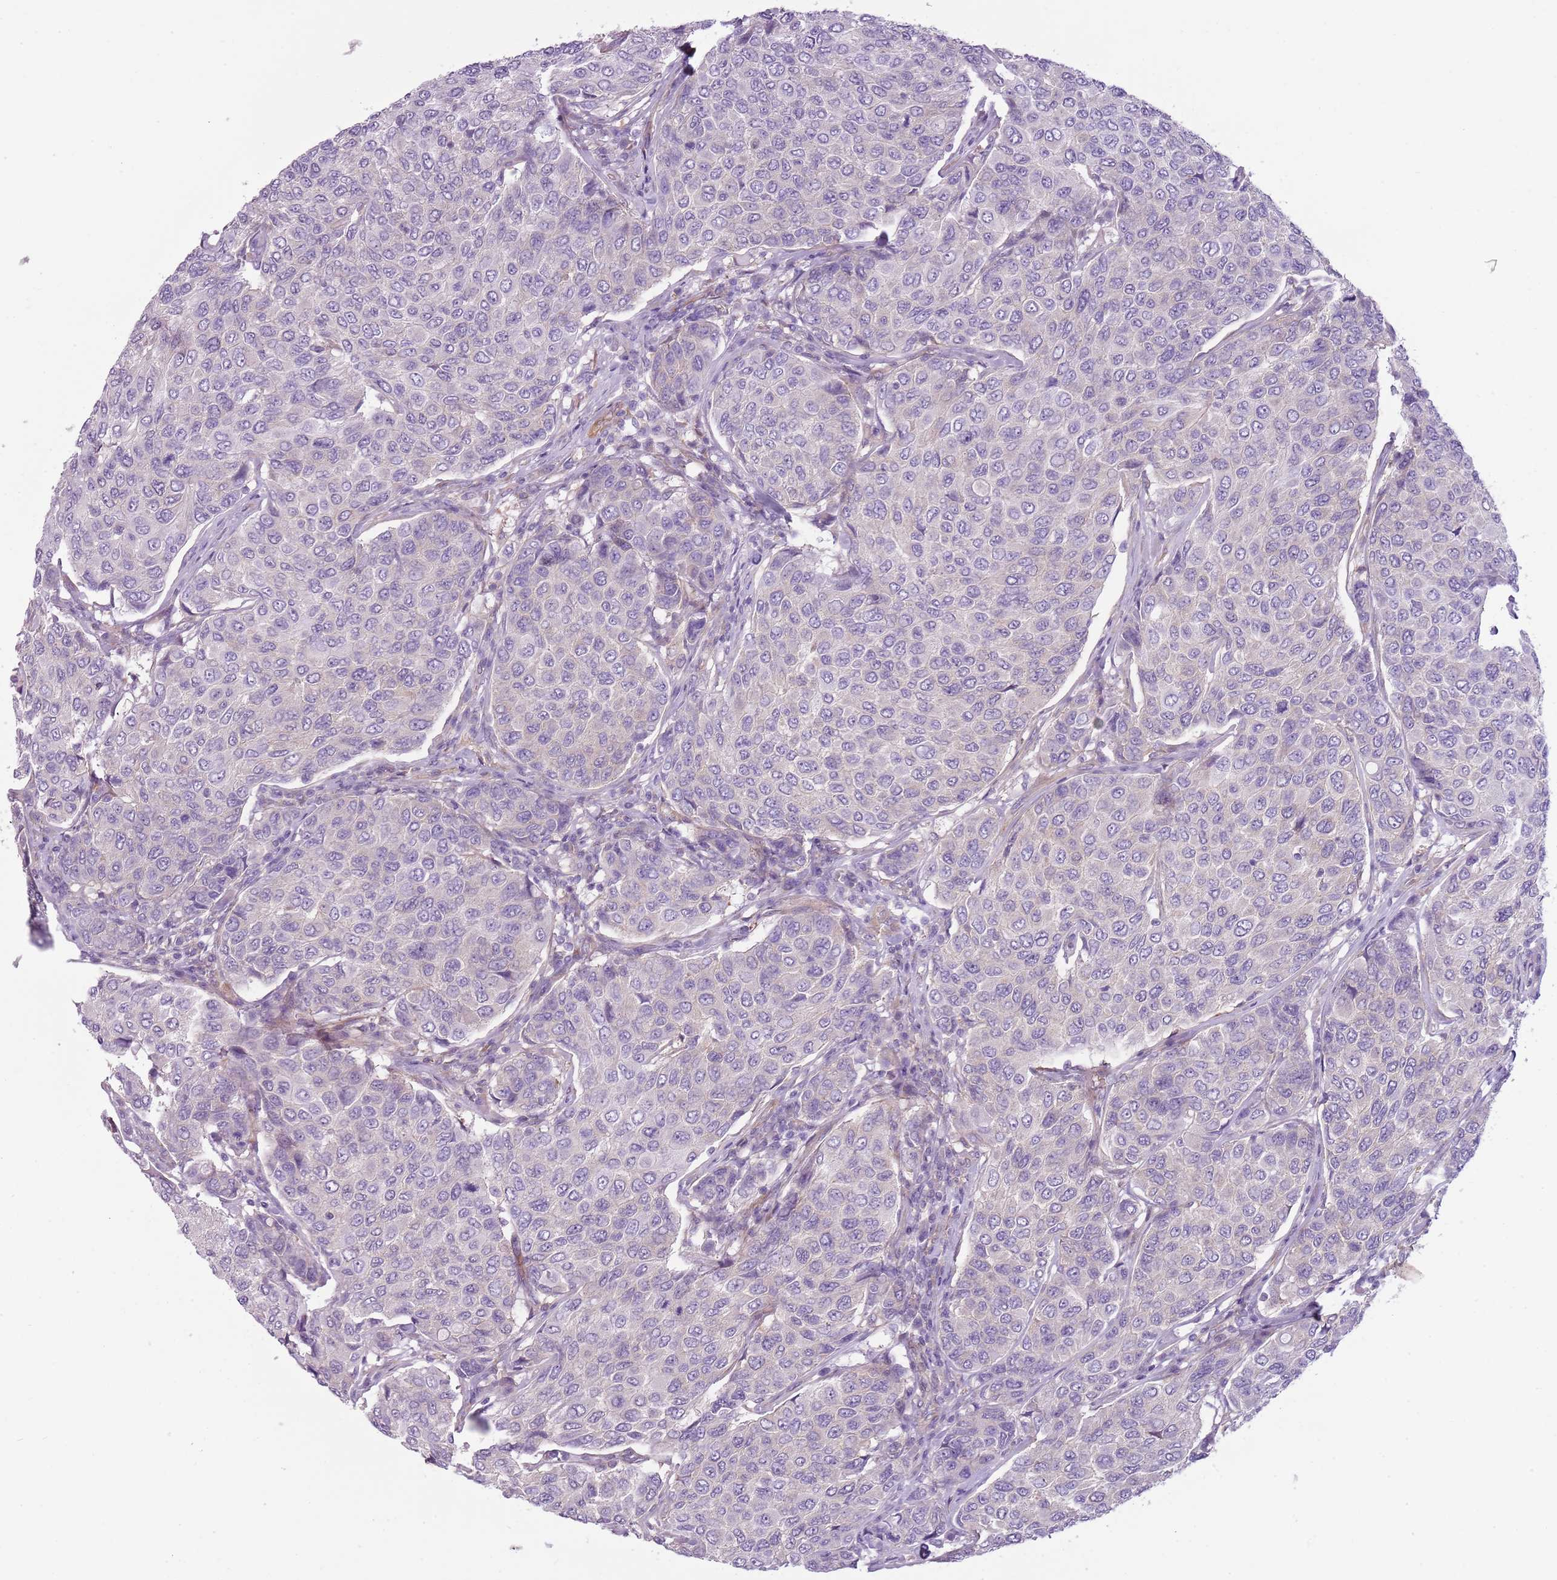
{"staining": {"intensity": "negative", "quantity": "none", "location": "none"}, "tissue": "breast cancer", "cell_type": "Tumor cells", "image_type": "cancer", "snomed": [{"axis": "morphology", "description": "Duct carcinoma"}, {"axis": "topography", "description": "Breast"}], "caption": "Immunohistochemistry (IHC) photomicrograph of breast cancer (invasive ductal carcinoma) stained for a protein (brown), which displays no expression in tumor cells.", "gene": "SNX1", "patient": {"sex": "female", "age": 55}}